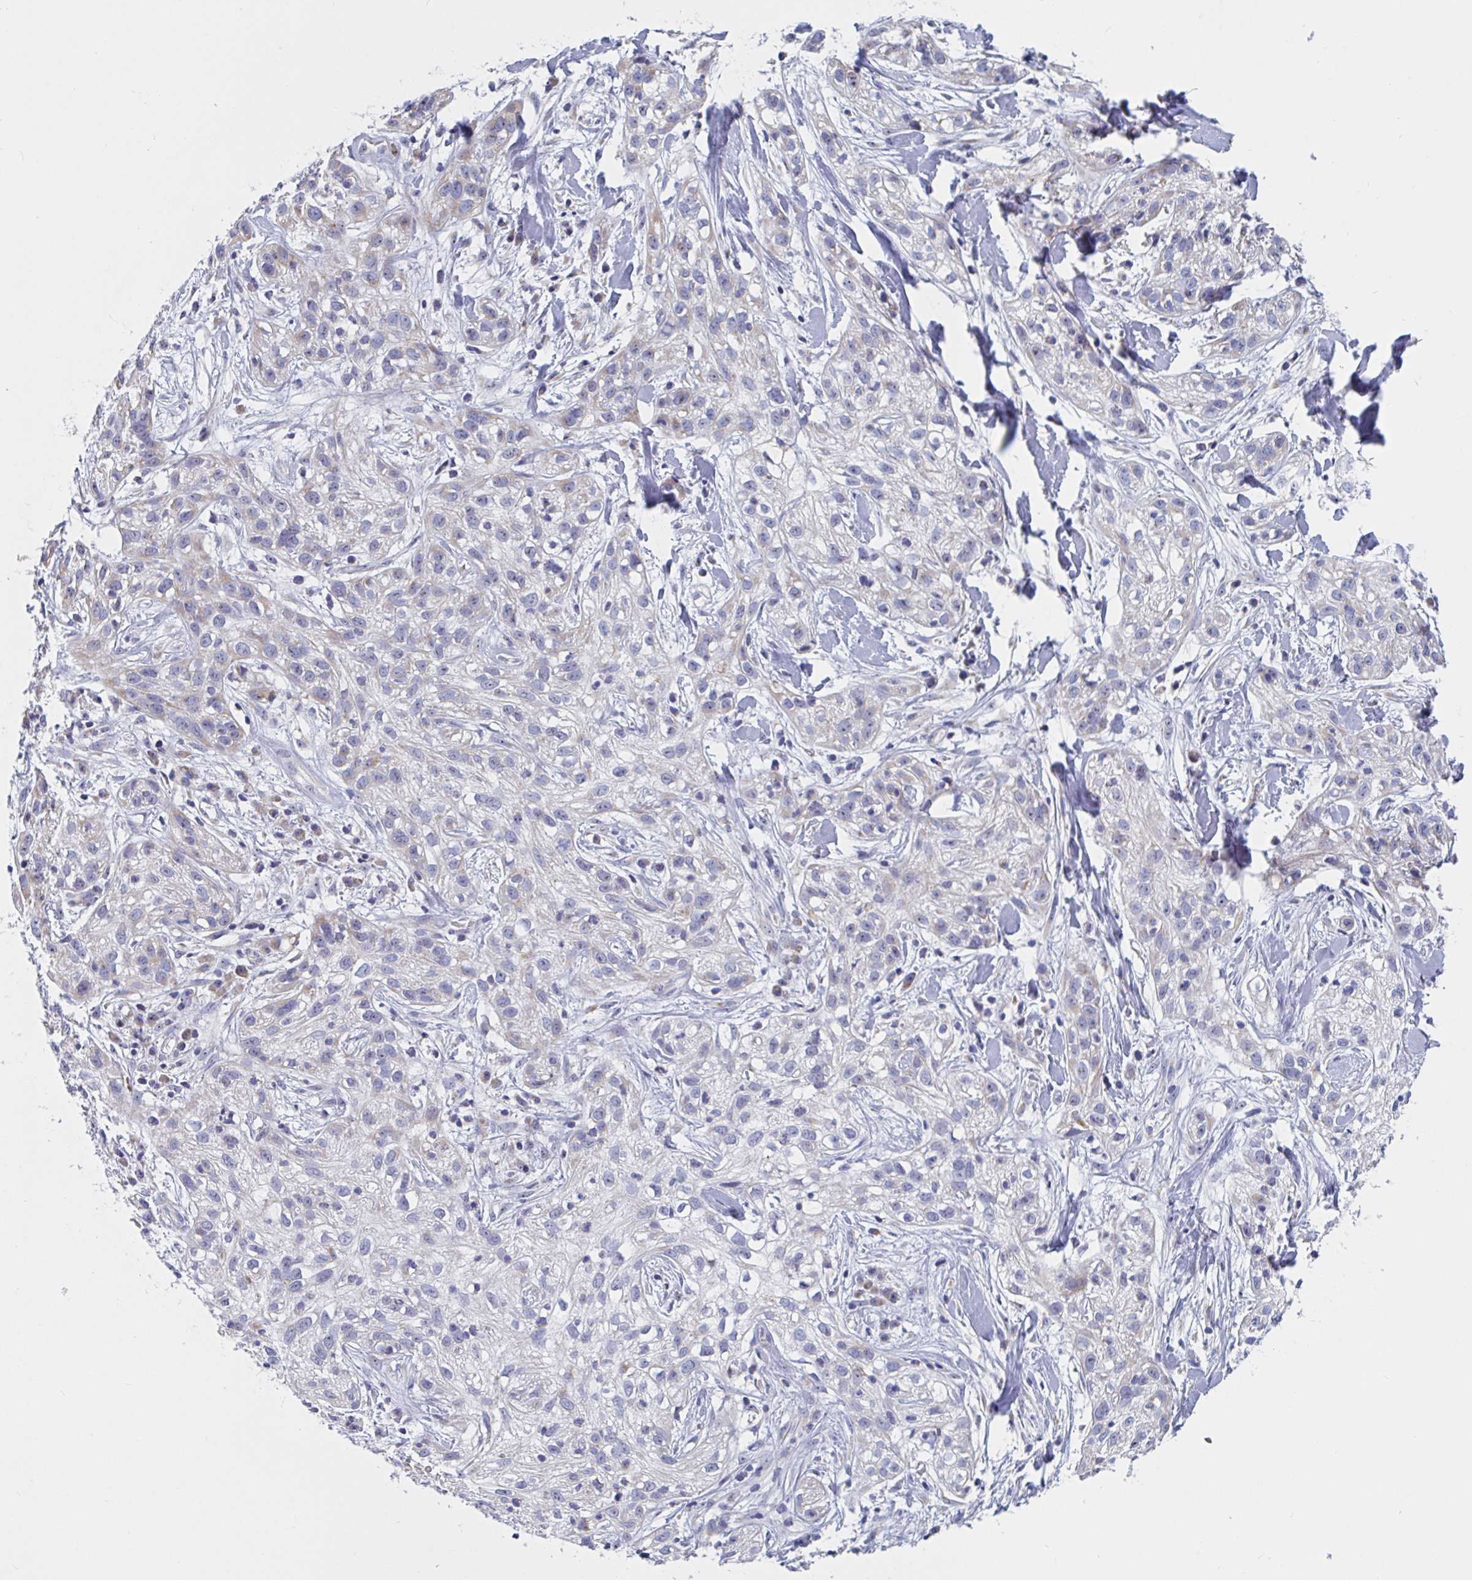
{"staining": {"intensity": "negative", "quantity": "none", "location": "none"}, "tissue": "skin cancer", "cell_type": "Tumor cells", "image_type": "cancer", "snomed": [{"axis": "morphology", "description": "Squamous cell carcinoma, NOS"}, {"axis": "topography", "description": "Skin"}], "caption": "The histopathology image exhibits no staining of tumor cells in skin squamous cell carcinoma.", "gene": "MRPL53", "patient": {"sex": "male", "age": 82}}